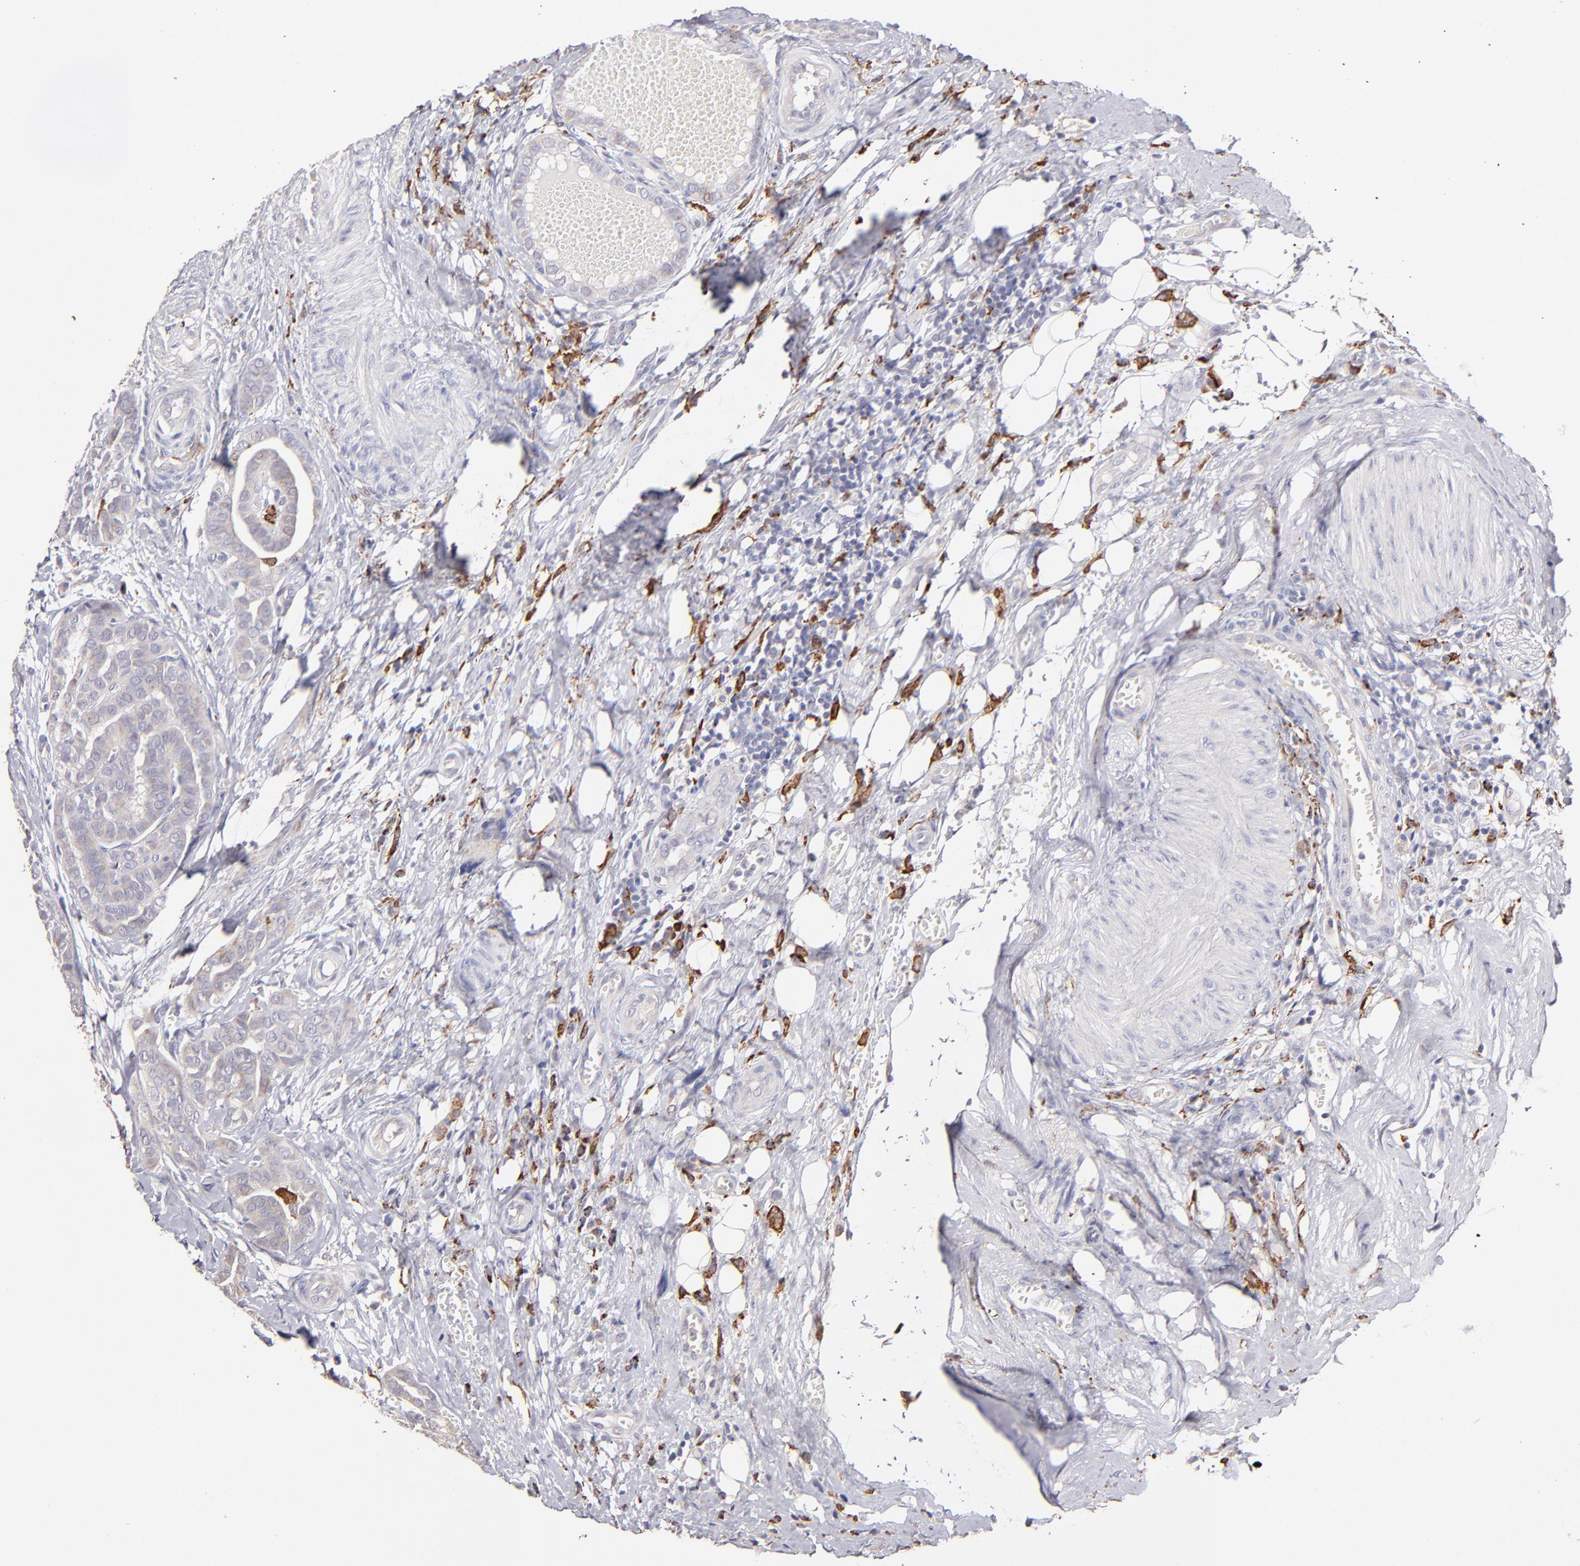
{"staining": {"intensity": "weak", "quantity": ">75%", "location": "cytoplasmic/membranous"}, "tissue": "thyroid cancer", "cell_type": "Tumor cells", "image_type": "cancer", "snomed": [{"axis": "morphology", "description": "Carcinoma, NOS"}, {"axis": "topography", "description": "Thyroid gland"}], "caption": "Immunohistochemistry (IHC) of thyroid carcinoma shows low levels of weak cytoplasmic/membranous positivity in about >75% of tumor cells.", "gene": "GLDC", "patient": {"sex": "female", "age": 91}}